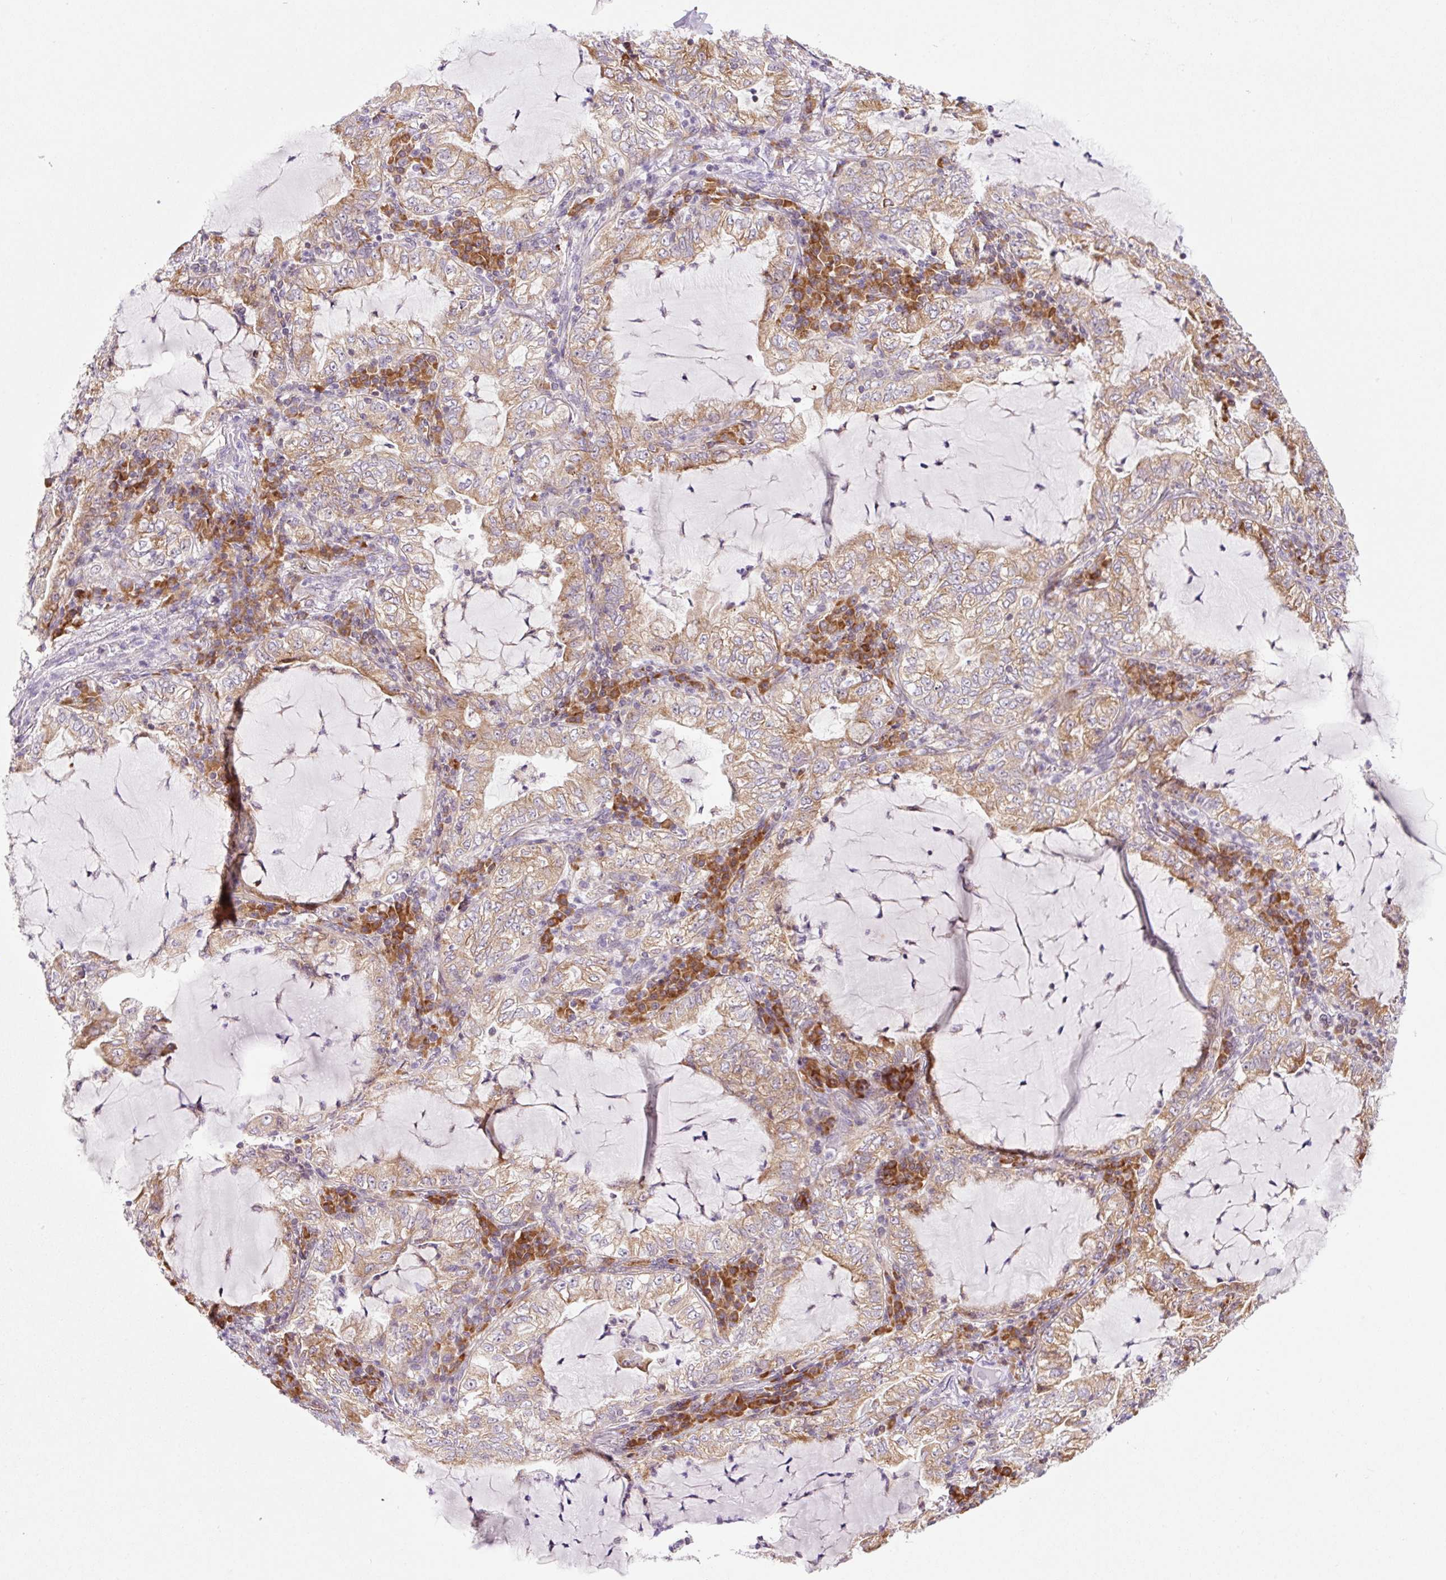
{"staining": {"intensity": "moderate", "quantity": ">75%", "location": "cytoplasmic/membranous"}, "tissue": "lung cancer", "cell_type": "Tumor cells", "image_type": "cancer", "snomed": [{"axis": "morphology", "description": "Adenocarcinoma, NOS"}, {"axis": "topography", "description": "Lung"}], "caption": "A medium amount of moderate cytoplasmic/membranous positivity is seen in about >75% of tumor cells in adenocarcinoma (lung) tissue.", "gene": "RPL41", "patient": {"sex": "female", "age": 73}}